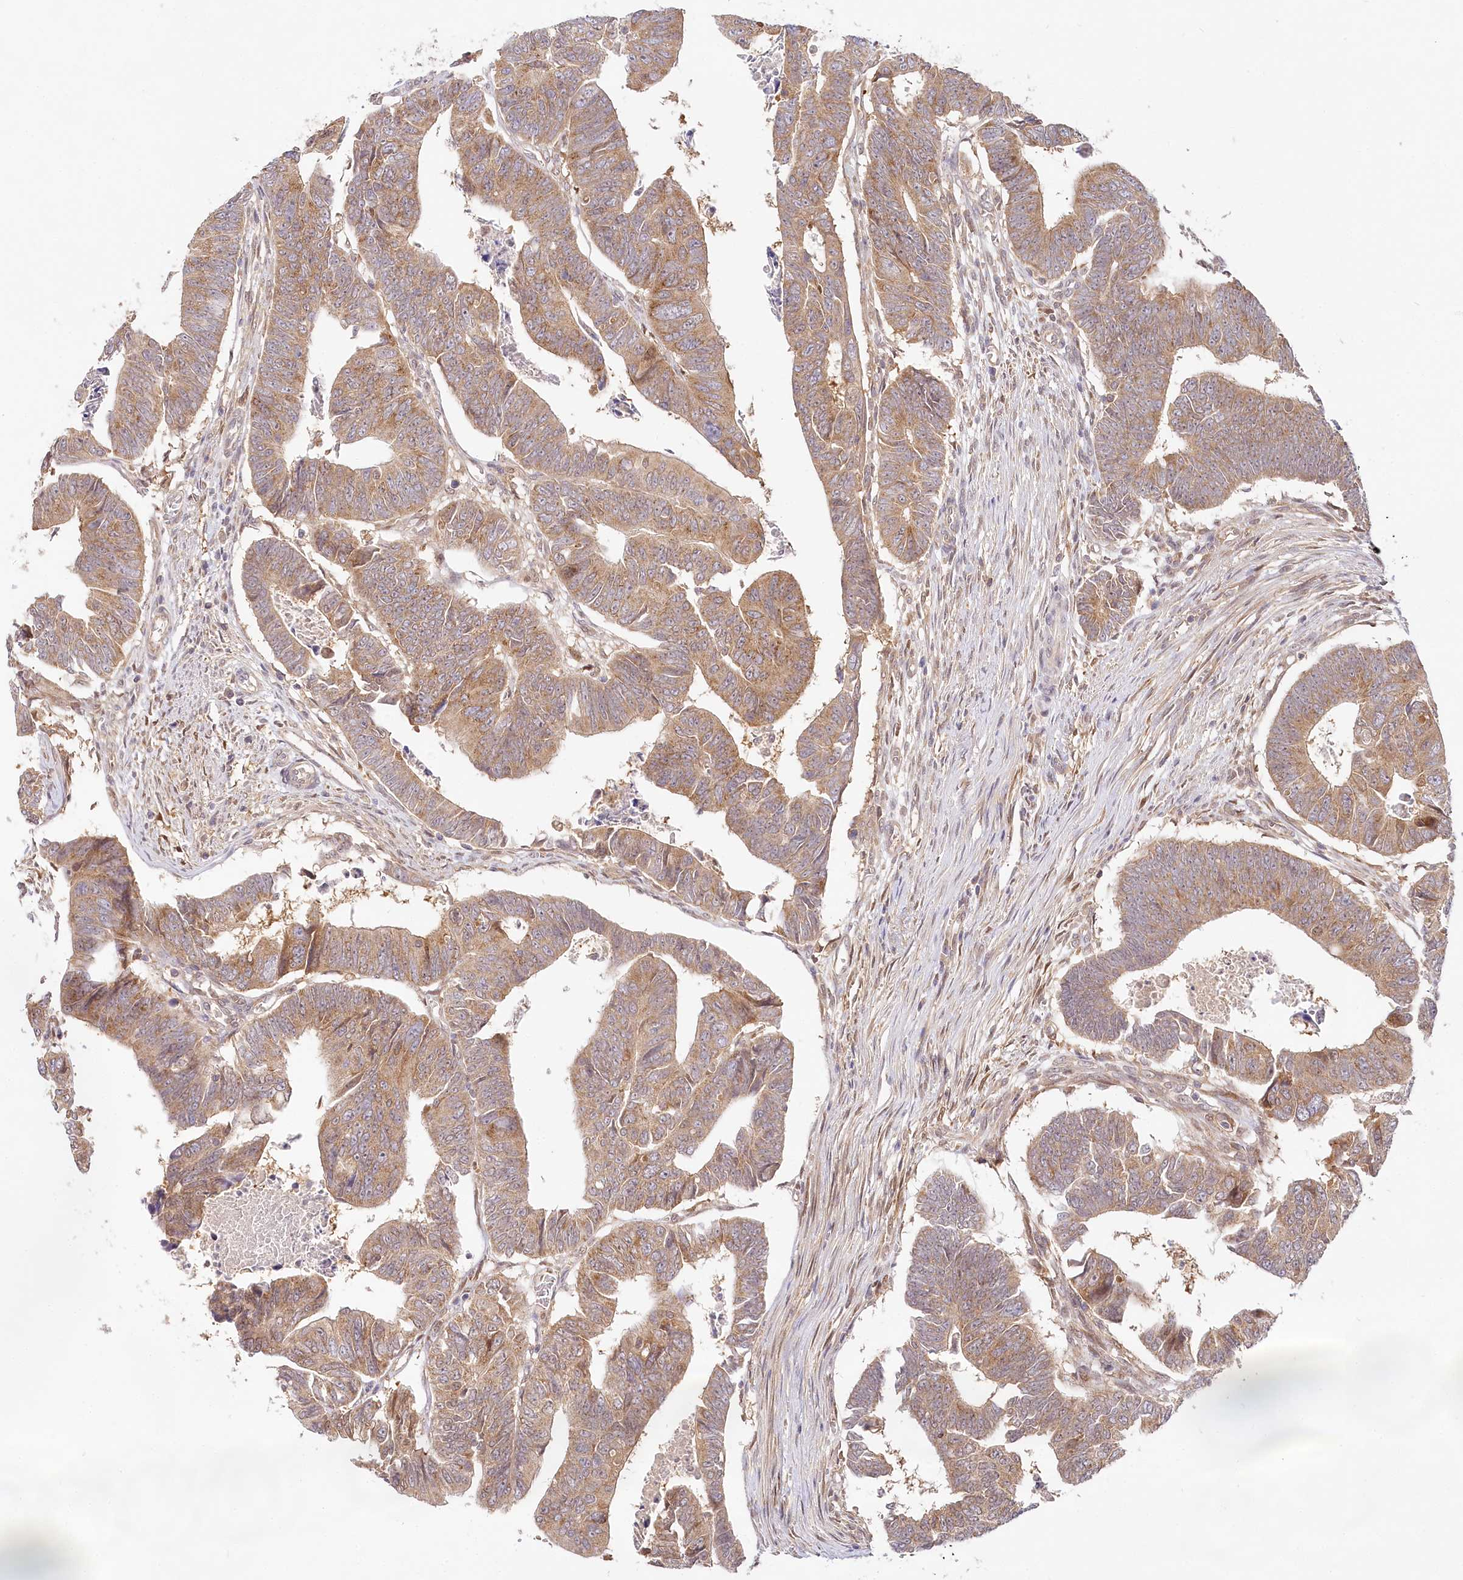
{"staining": {"intensity": "moderate", "quantity": ">75%", "location": "cytoplasmic/membranous"}, "tissue": "colorectal cancer", "cell_type": "Tumor cells", "image_type": "cancer", "snomed": [{"axis": "morphology", "description": "Adenocarcinoma, NOS"}, {"axis": "topography", "description": "Rectum"}], "caption": "Protein expression analysis of colorectal cancer (adenocarcinoma) exhibits moderate cytoplasmic/membranous expression in approximately >75% of tumor cells. The protein is stained brown, and the nuclei are stained in blue (DAB (3,3'-diaminobenzidine) IHC with brightfield microscopy, high magnification).", "gene": "INPP4B", "patient": {"sex": "female", "age": 65}}